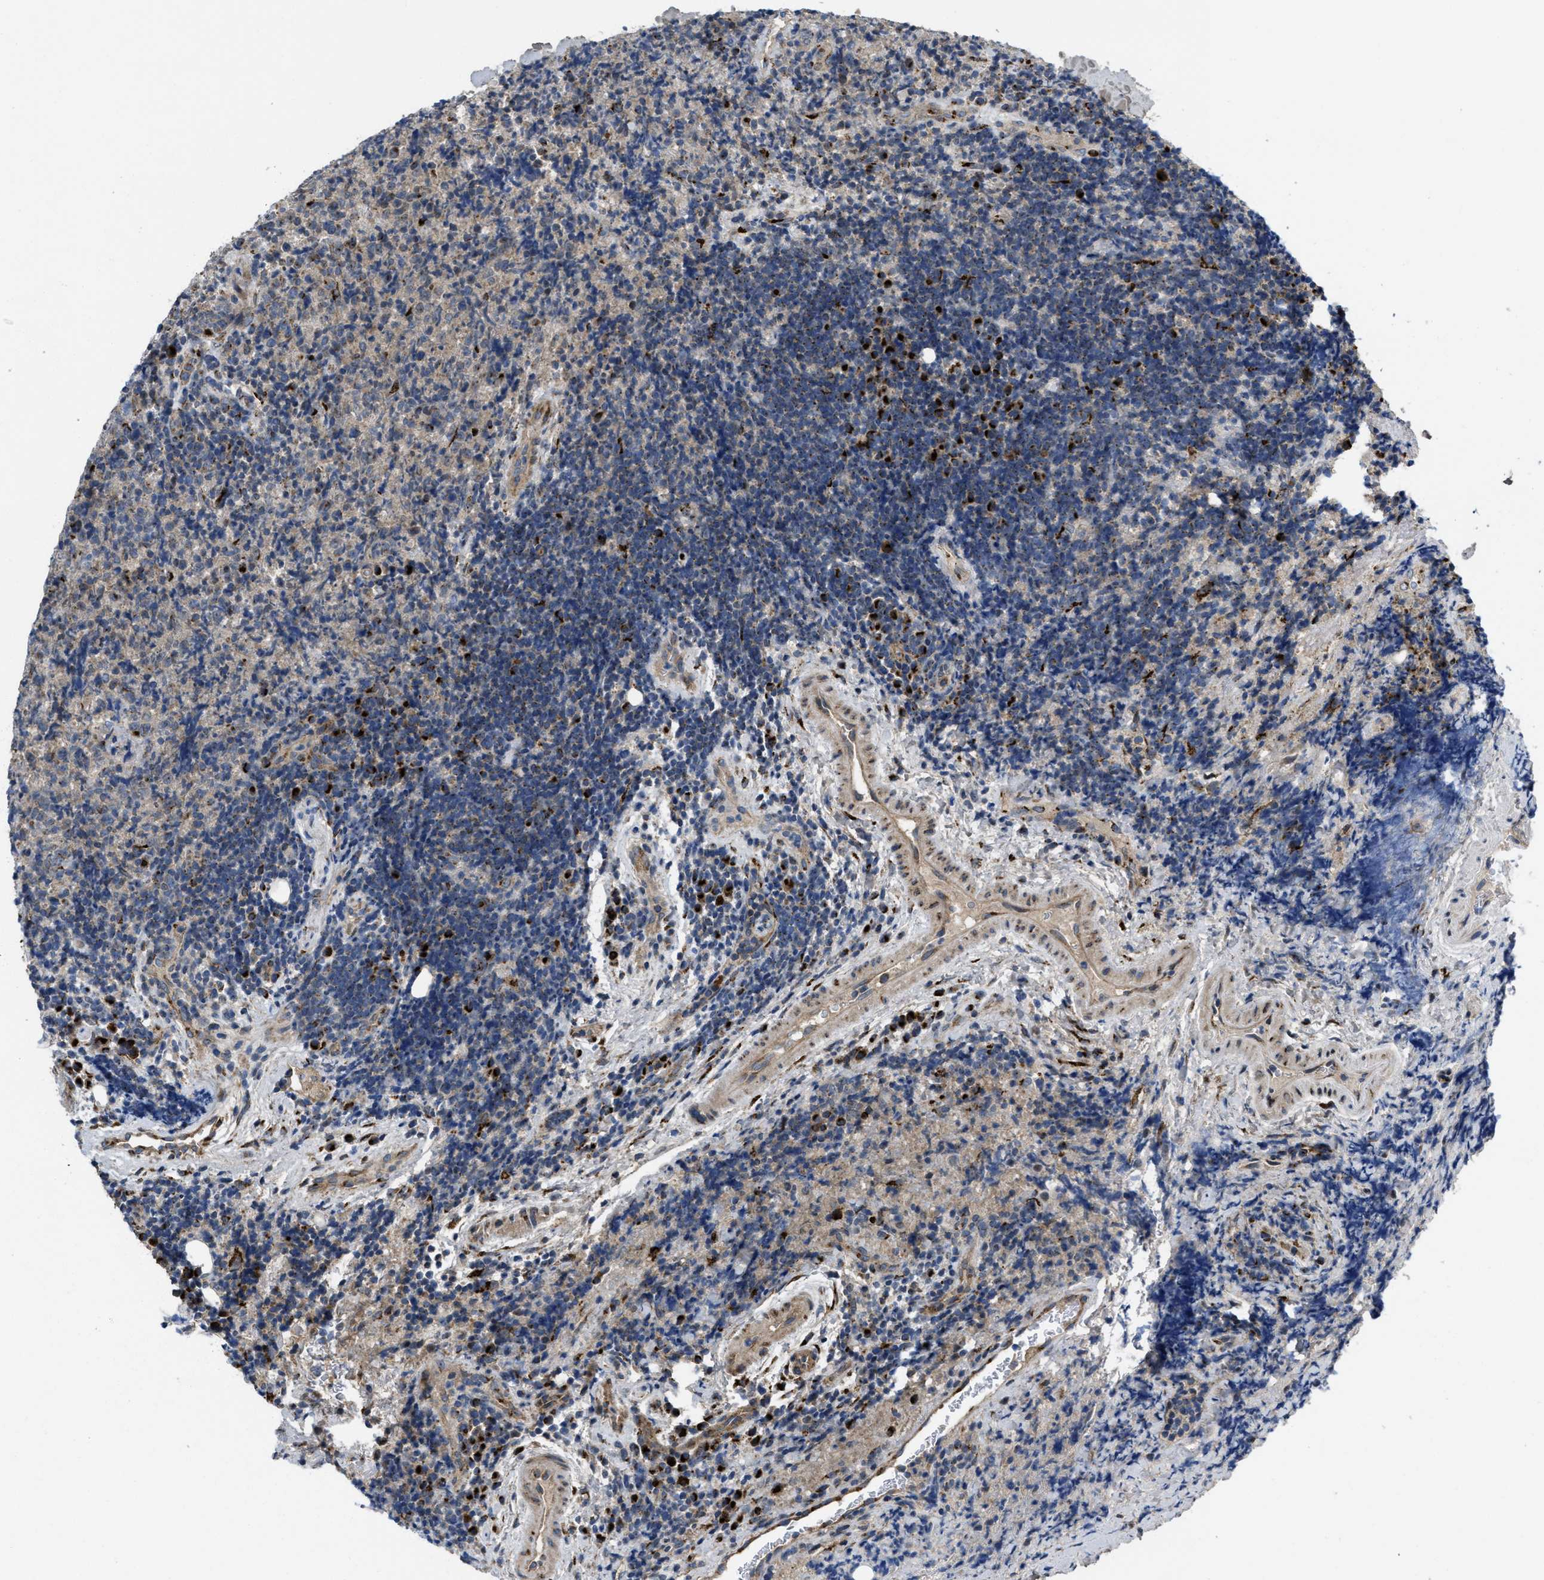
{"staining": {"intensity": "negative", "quantity": "none", "location": "none"}, "tissue": "lymphoma", "cell_type": "Tumor cells", "image_type": "cancer", "snomed": [{"axis": "morphology", "description": "Malignant lymphoma, non-Hodgkin's type, High grade"}, {"axis": "topography", "description": "Tonsil"}], "caption": "Tumor cells are negative for protein expression in human lymphoma.", "gene": "ZNF70", "patient": {"sex": "female", "age": 36}}